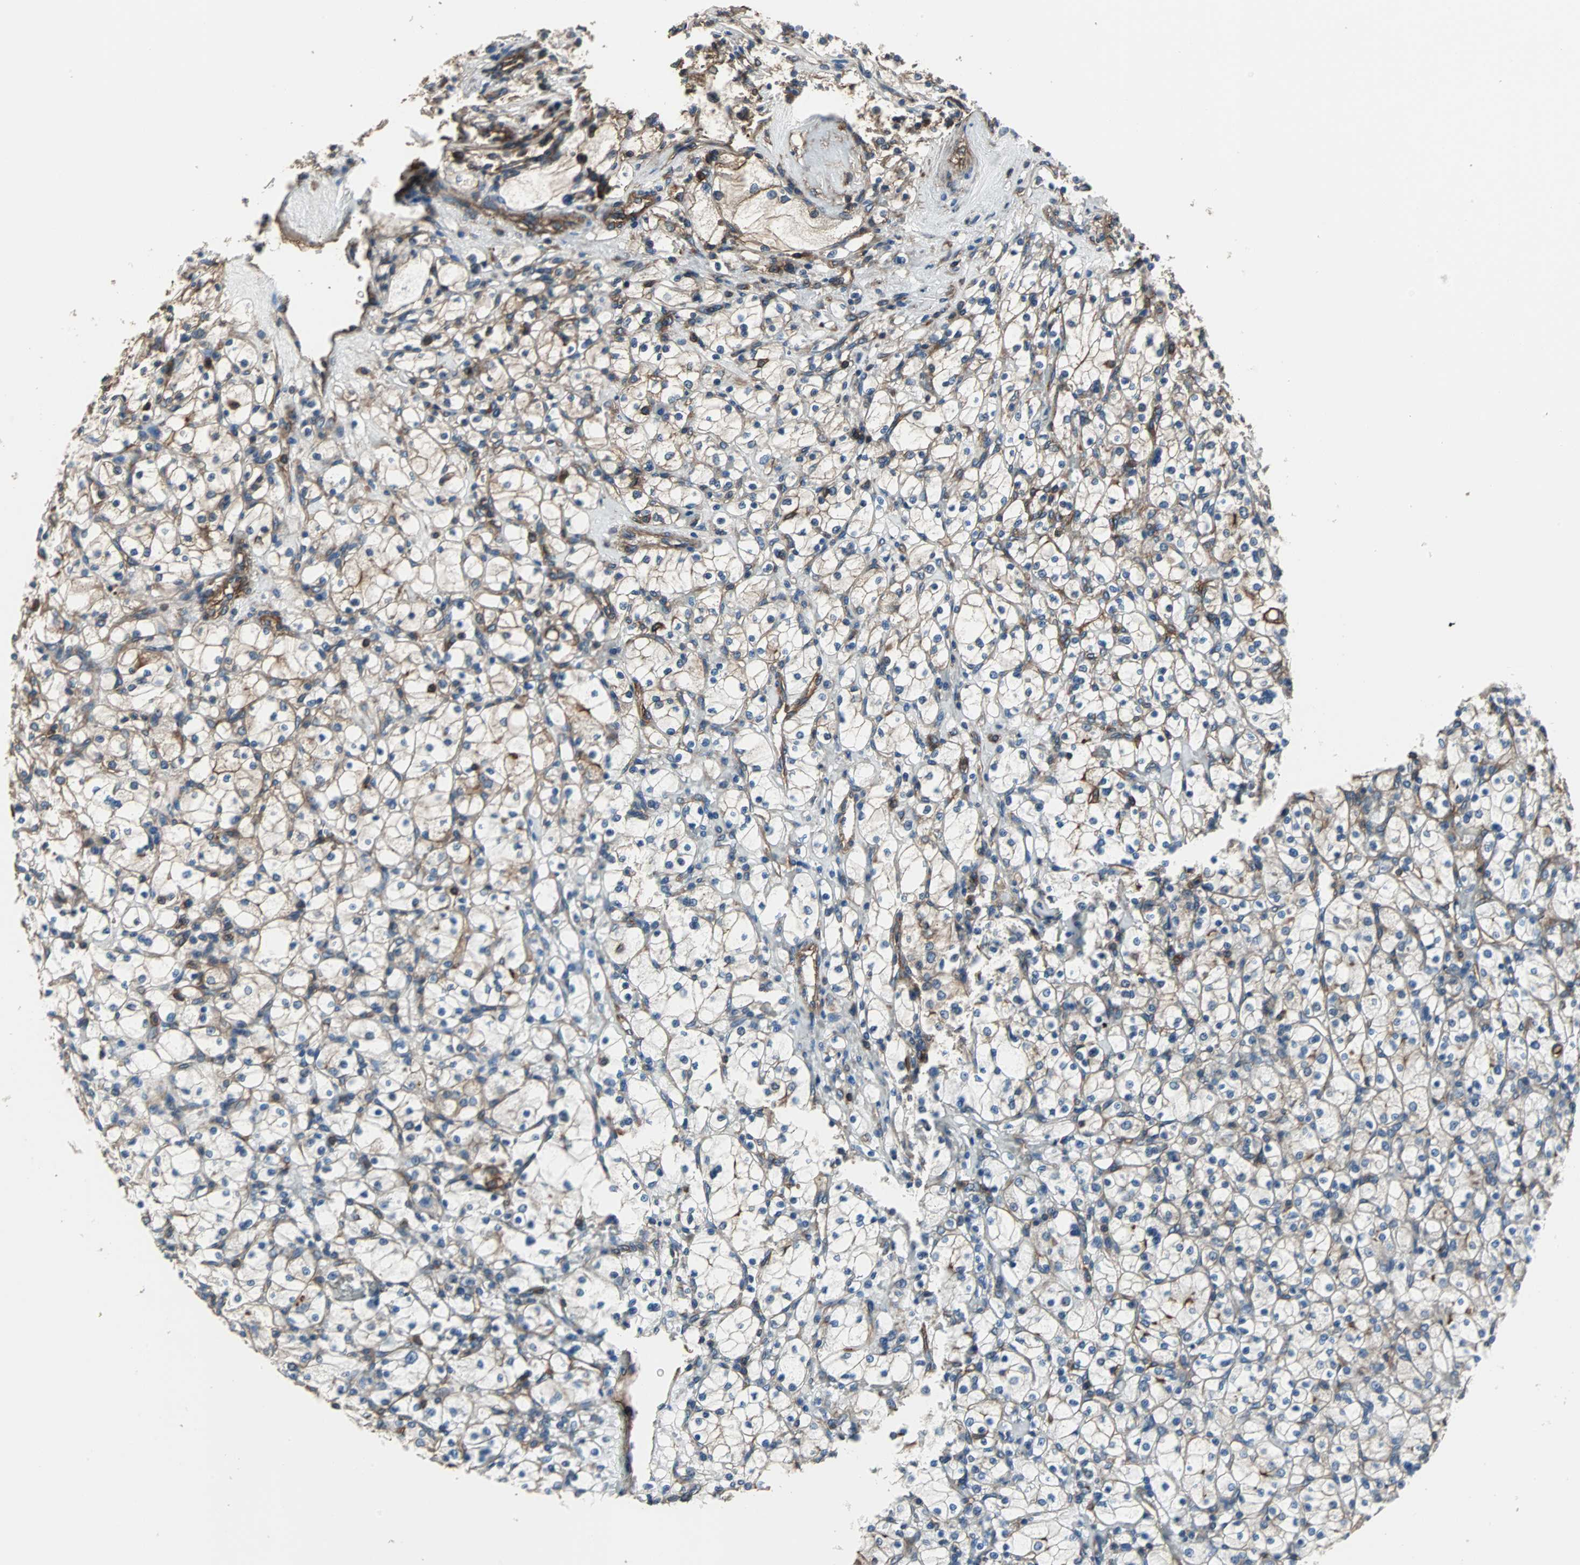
{"staining": {"intensity": "strong", "quantity": "<25%", "location": "cytoplasmic/membranous"}, "tissue": "renal cancer", "cell_type": "Tumor cells", "image_type": "cancer", "snomed": [{"axis": "morphology", "description": "Adenocarcinoma, NOS"}, {"axis": "topography", "description": "Kidney"}], "caption": "Renal adenocarcinoma stained with a protein marker exhibits strong staining in tumor cells.", "gene": "ACTN1", "patient": {"sex": "female", "age": 83}}